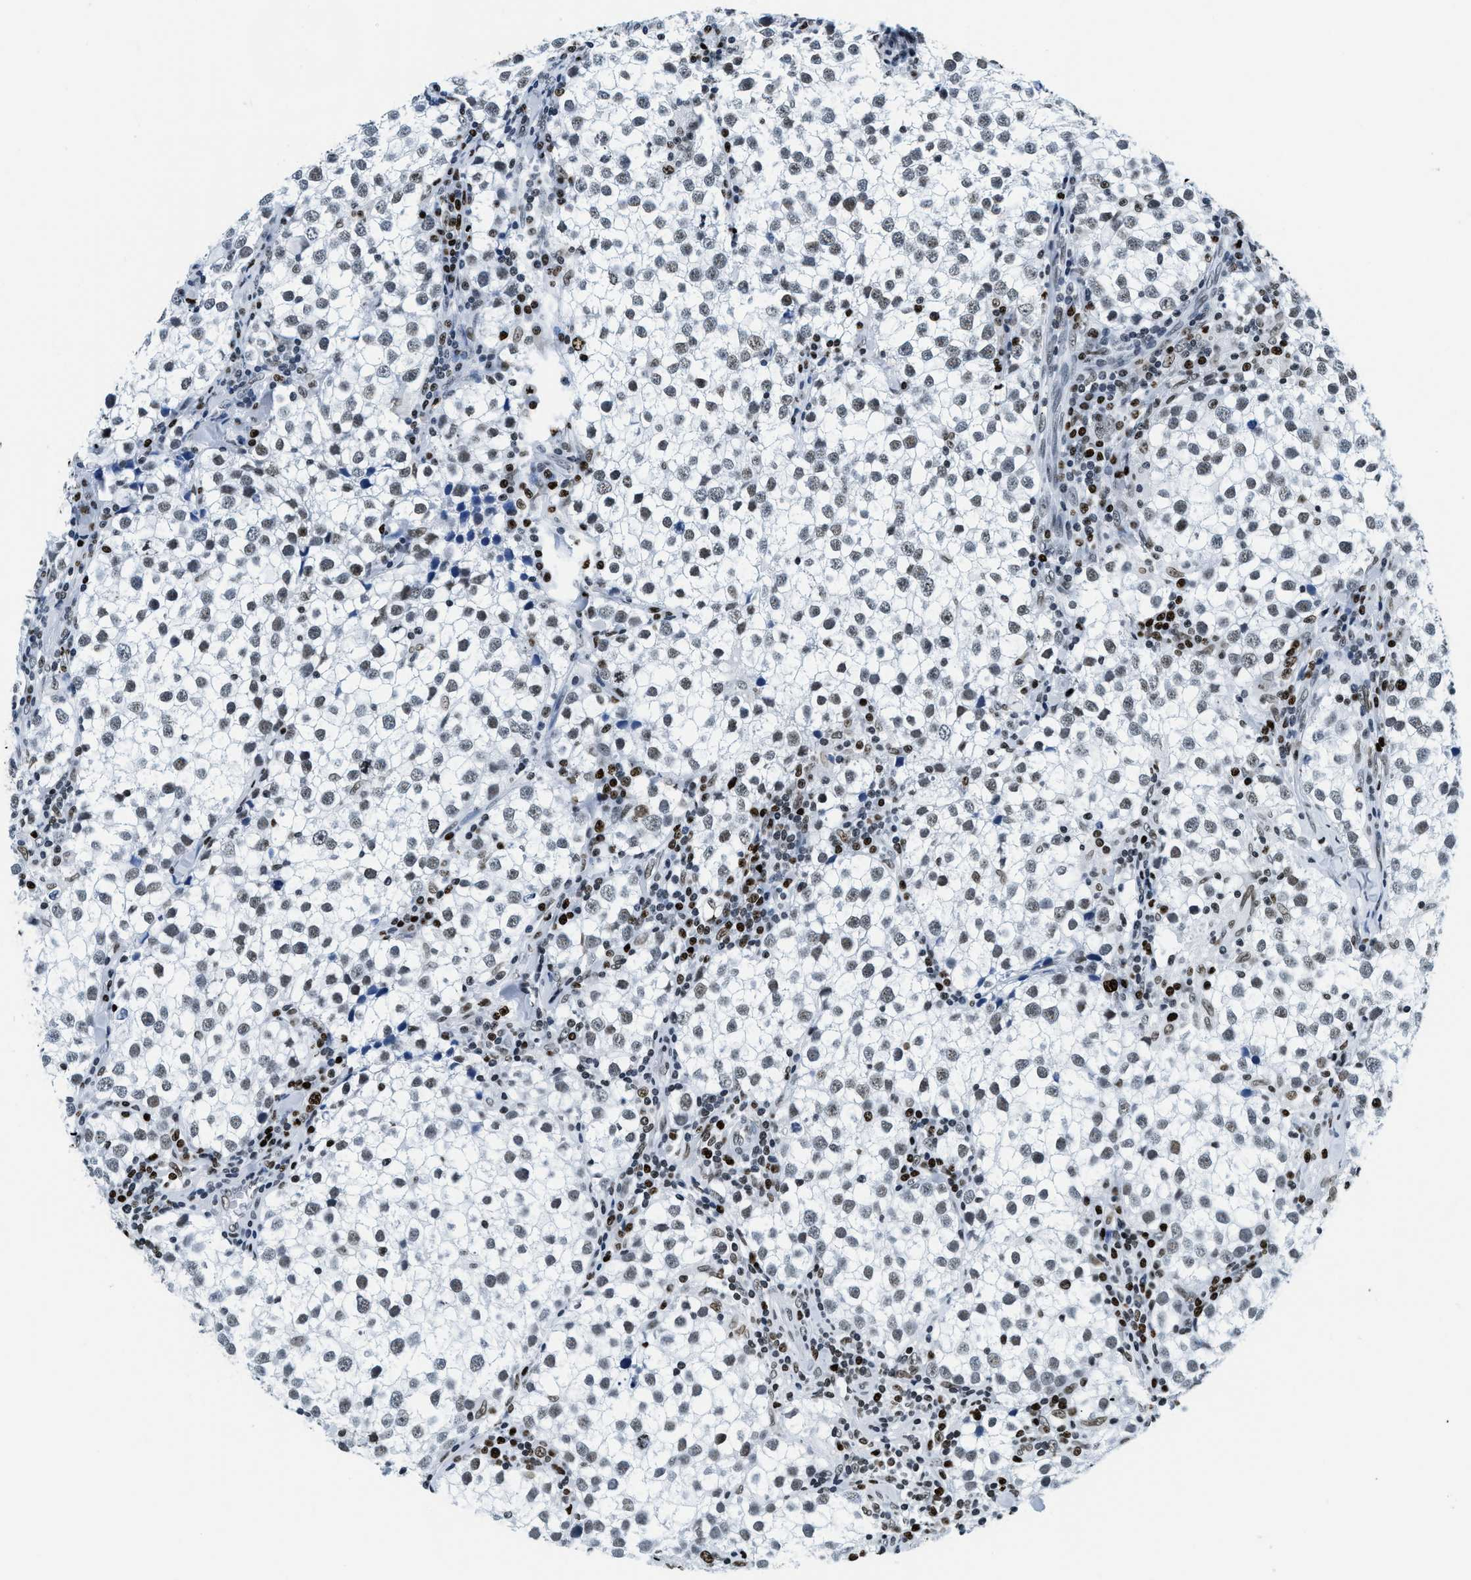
{"staining": {"intensity": "moderate", "quantity": "<25%", "location": "nuclear"}, "tissue": "testis cancer", "cell_type": "Tumor cells", "image_type": "cancer", "snomed": [{"axis": "morphology", "description": "Seminoma, NOS"}, {"axis": "morphology", "description": "Carcinoma, Embryonal, NOS"}, {"axis": "topography", "description": "Testis"}], "caption": "Protein staining by immunohistochemistry (IHC) reveals moderate nuclear staining in approximately <25% of tumor cells in testis embryonal carcinoma. The staining is performed using DAB brown chromogen to label protein expression. The nuclei are counter-stained blue using hematoxylin.", "gene": "TOP1", "patient": {"sex": "male", "age": 36}}